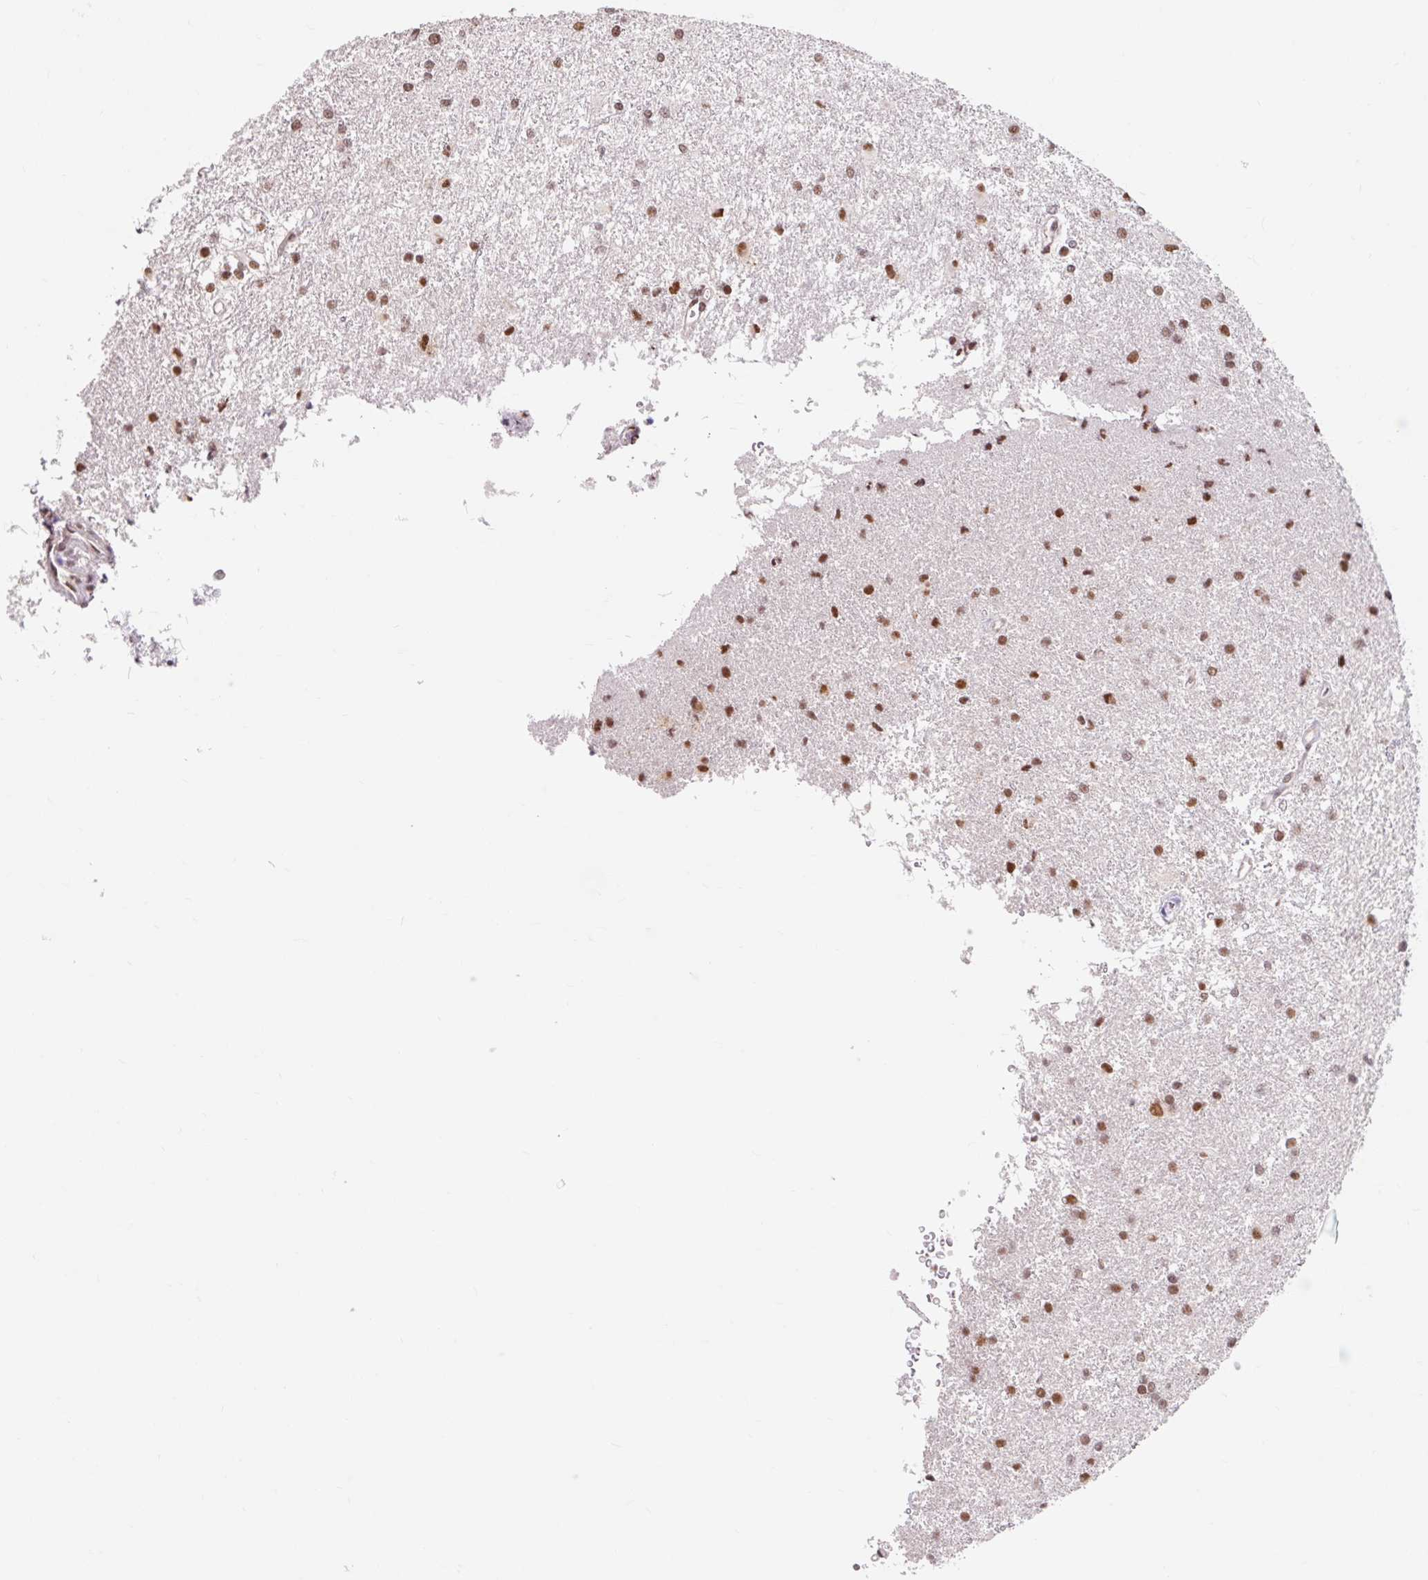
{"staining": {"intensity": "moderate", "quantity": ">75%", "location": "nuclear"}, "tissue": "glioma", "cell_type": "Tumor cells", "image_type": "cancer", "snomed": [{"axis": "morphology", "description": "Glioma, malignant, High grade"}, {"axis": "topography", "description": "Brain"}], "caption": "Protein positivity by immunohistochemistry (IHC) reveals moderate nuclear expression in about >75% of tumor cells in glioma.", "gene": "BICRA", "patient": {"sex": "female", "age": 50}}